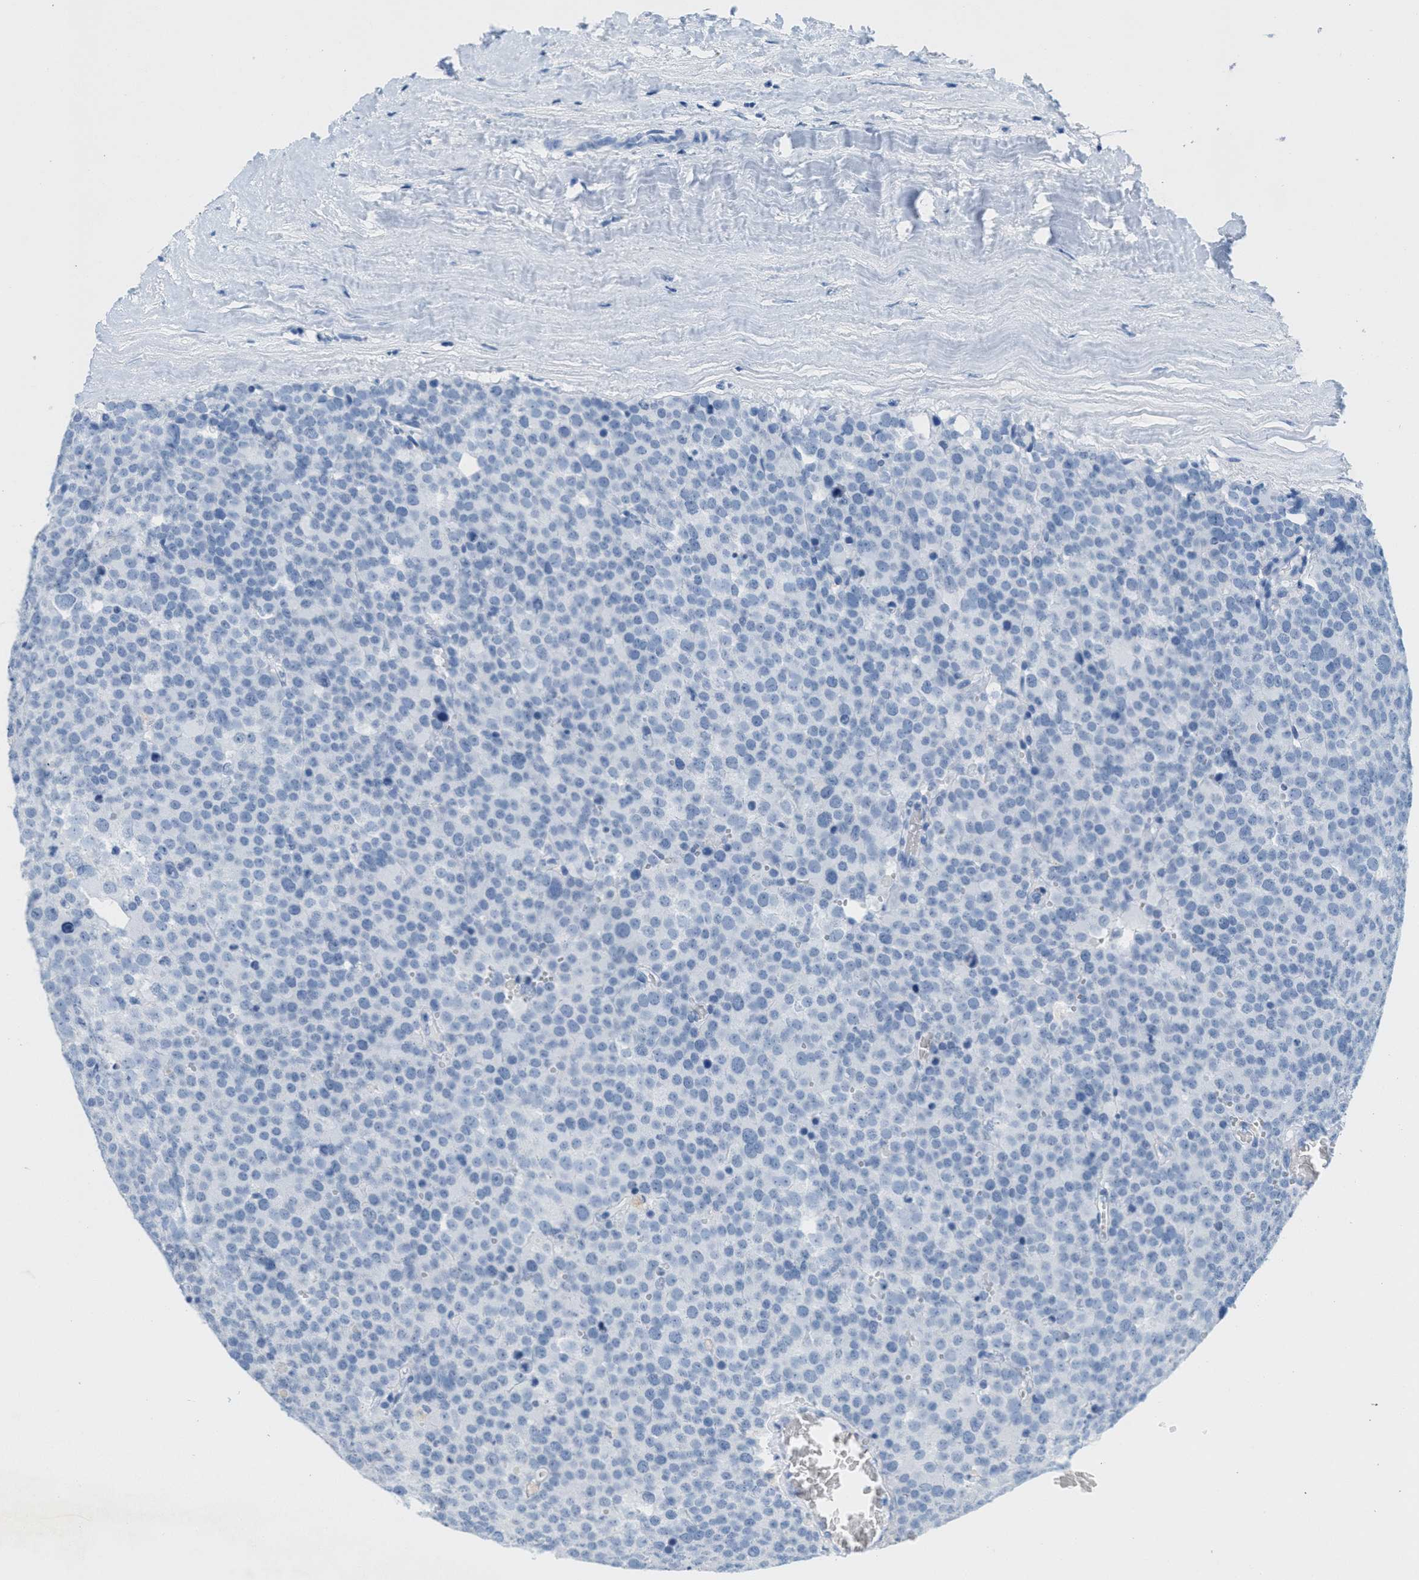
{"staining": {"intensity": "negative", "quantity": "none", "location": "none"}, "tissue": "testis cancer", "cell_type": "Tumor cells", "image_type": "cancer", "snomed": [{"axis": "morphology", "description": "Normal tissue, NOS"}, {"axis": "morphology", "description": "Seminoma, NOS"}, {"axis": "topography", "description": "Testis"}], "caption": "Tumor cells show no significant positivity in testis cancer (seminoma).", "gene": "GPM6A", "patient": {"sex": "male", "age": 71}}